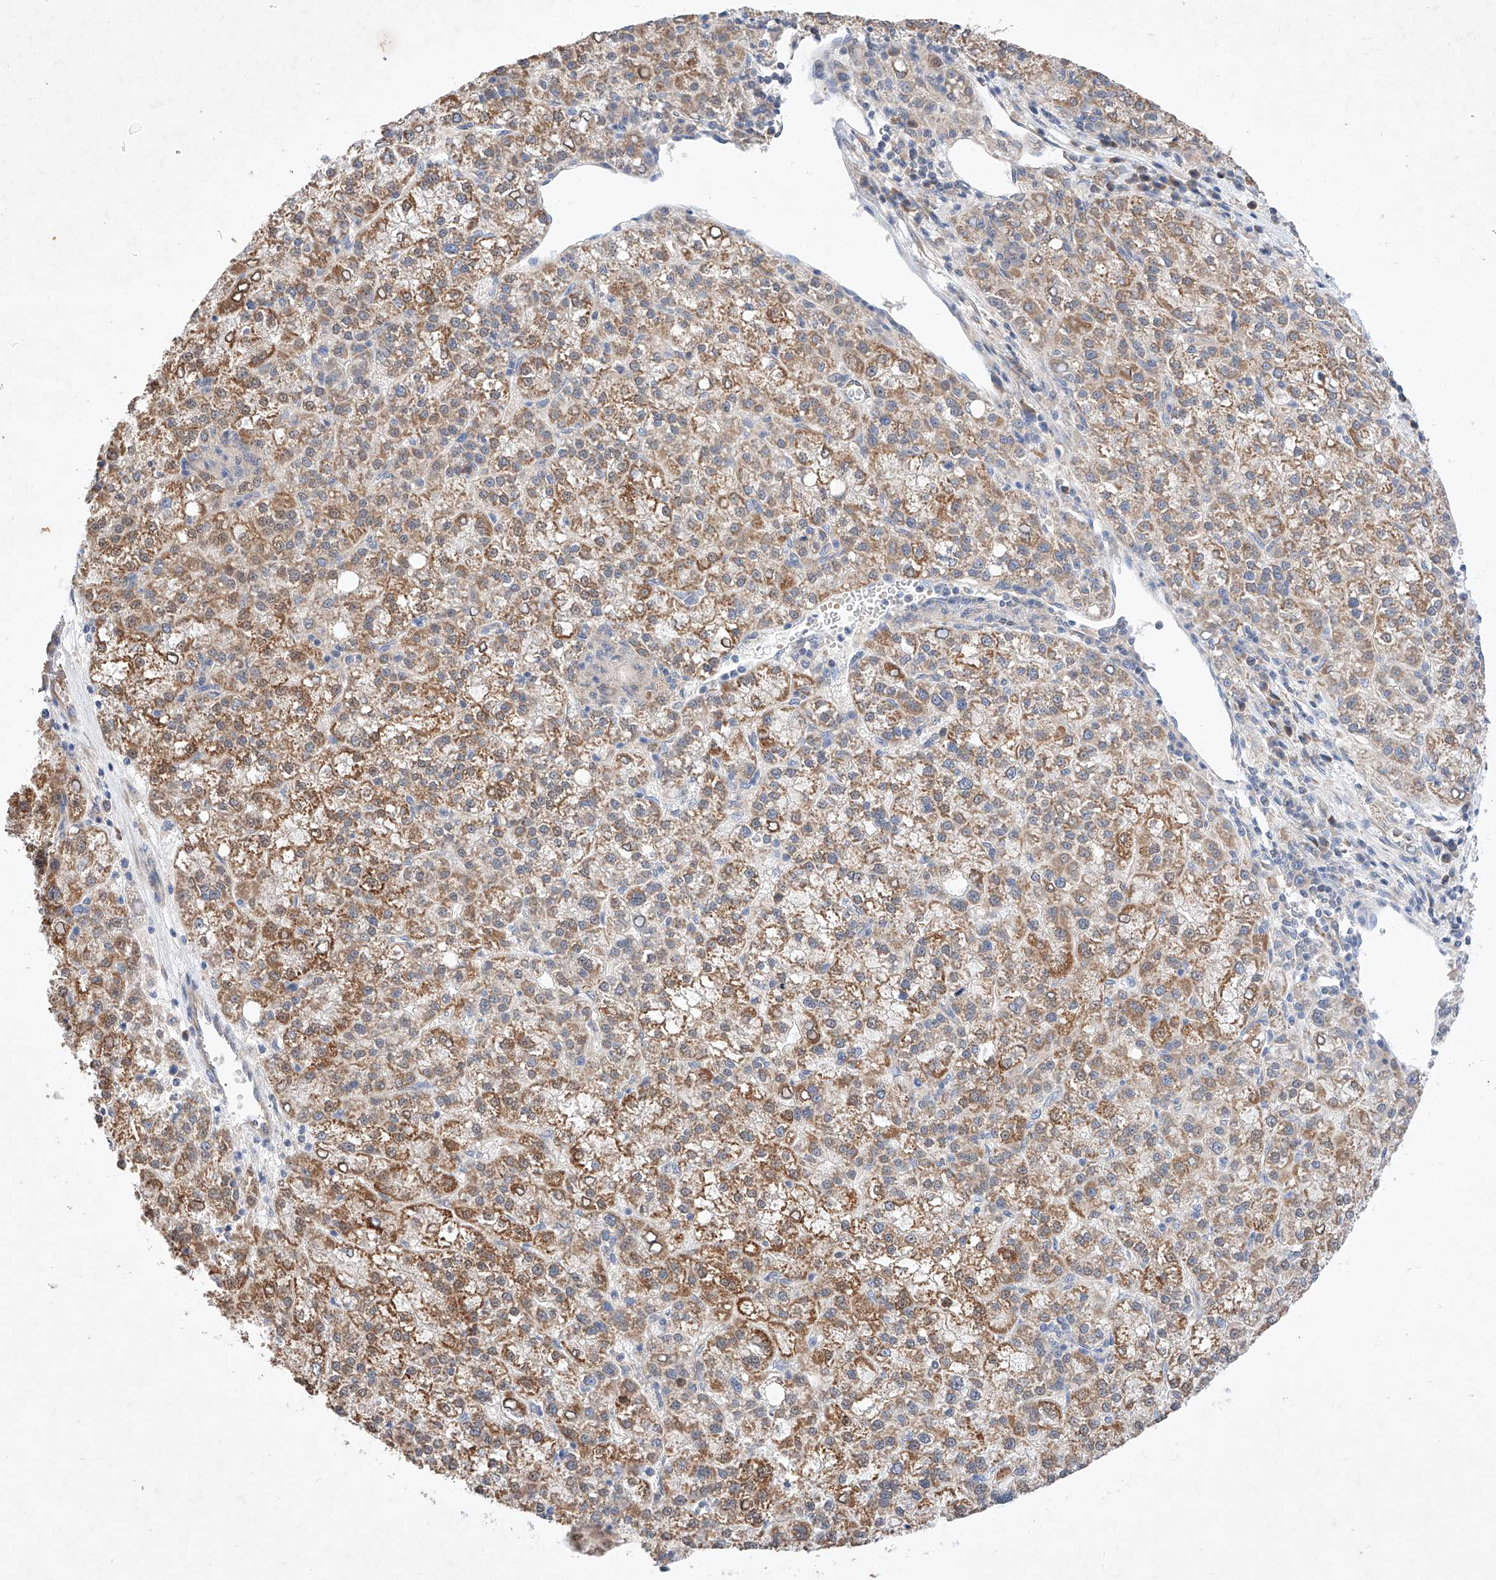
{"staining": {"intensity": "moderate", "quantity": ">75%", "location": "cytoplasmic/membranous"}, "tissue": "liver cancer", "cell_type": "Tumor cells", "image_type": "cancer", "snomed": [{"axis": "morphology", "description": "Carcinoma, Hepatocellular, NOS"}, {"axis": "topography", "description": "Liver"}], "caption": "Protein staining exhibits moderate cytoplasmic/membranous expression in approximately >75% of tumor cells in liver hepatocellular carcinoma. Ihc stains the protein in brown and the nuclei are stained blue.", "gene": "C6orf118", "patient": {"sex": "female", "age": 58}}